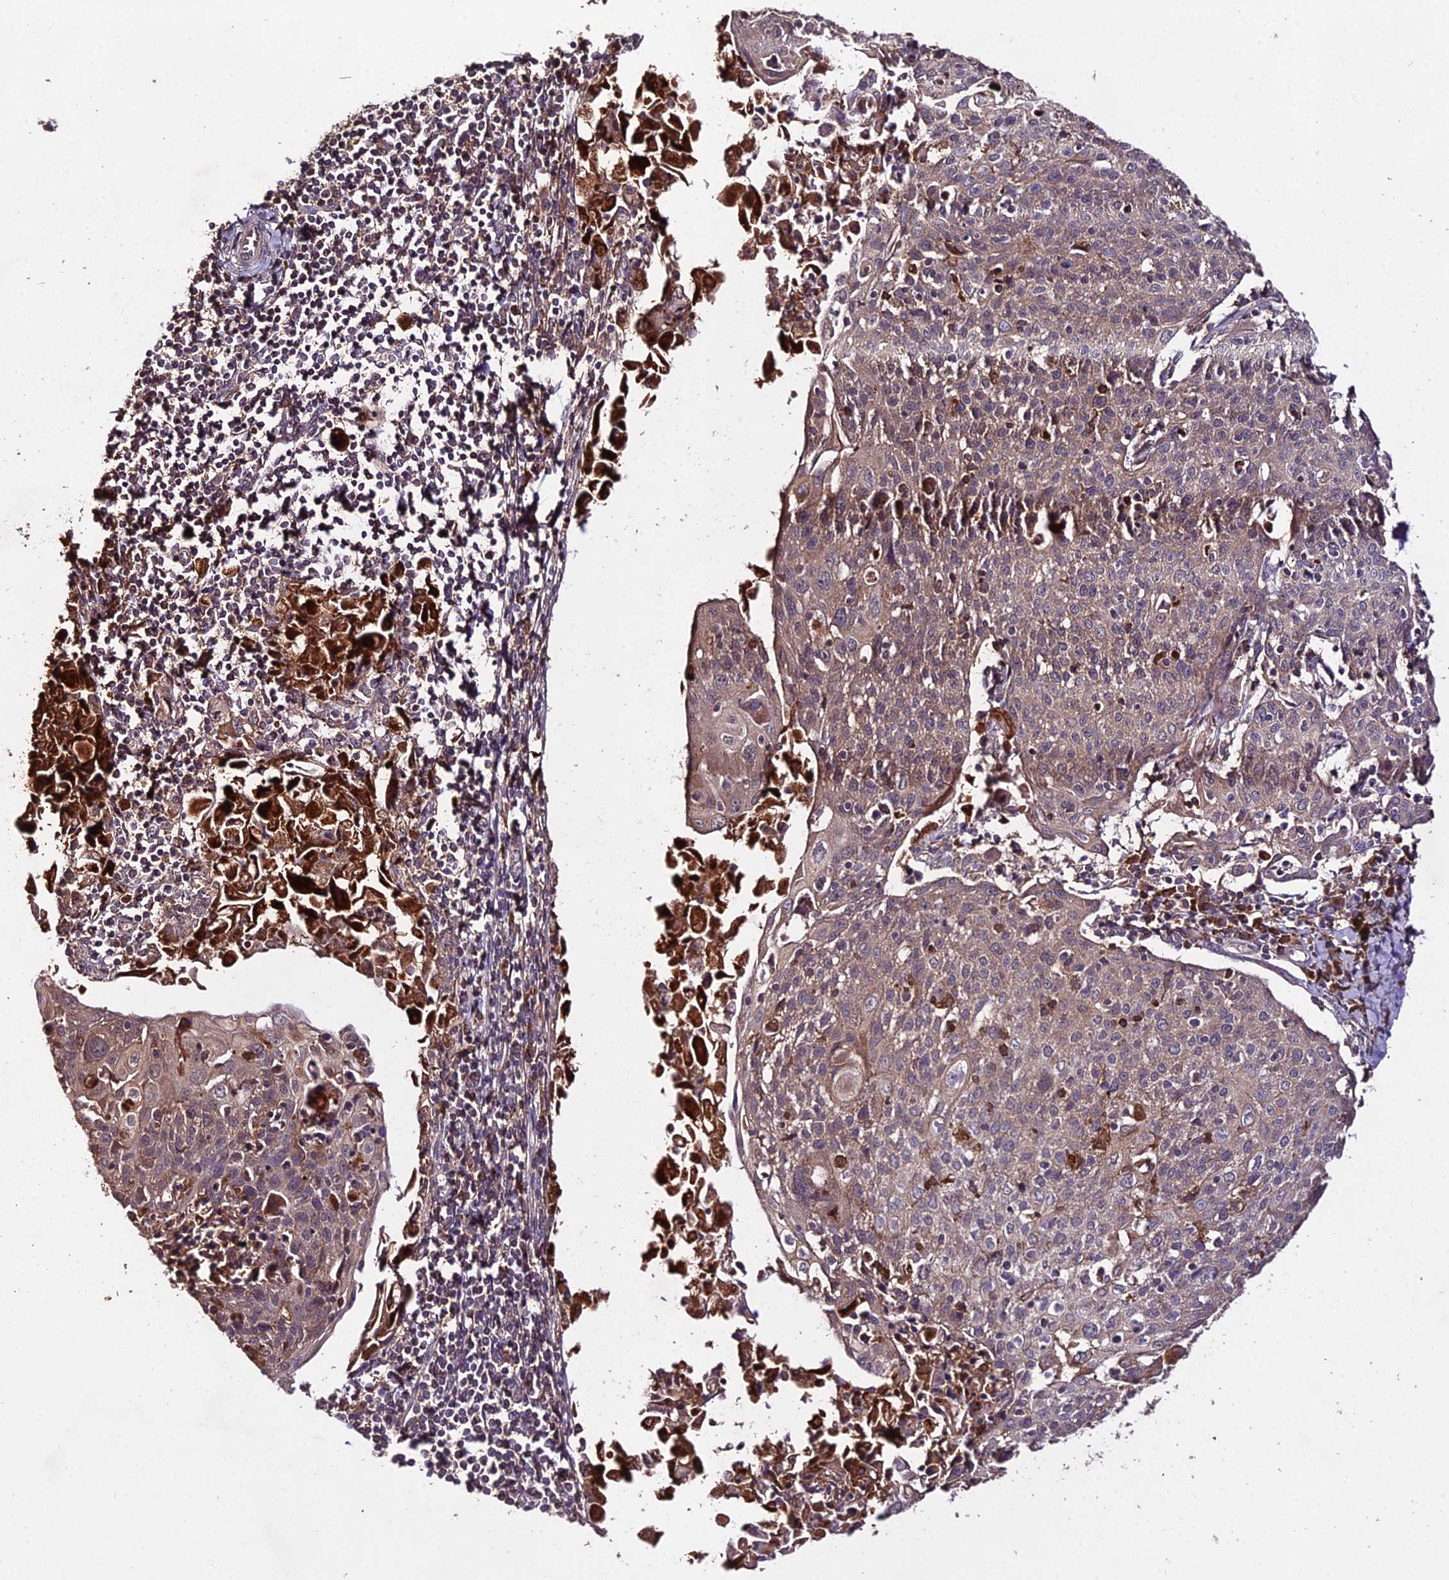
{"staining": {"intensity": "weak", "quantity": "<25%", "location": "cytoplasmic/membranous"}, "tissue": "cervical cancer", "cell_type": "Tumor cells", "image_type": "cancer", "snomed": [{"axis": "morphology", "description": "Squamous cell carcinoma, NOS"}, {"axis": "topography", "description": "Cervix"}], "caption": "IHC of human cervical cancer (squamous cell carcinoma) exhibits no staining in tumor cells.", "gene": "KCTD16", "patient": {"sex": "female", "age": 67}}